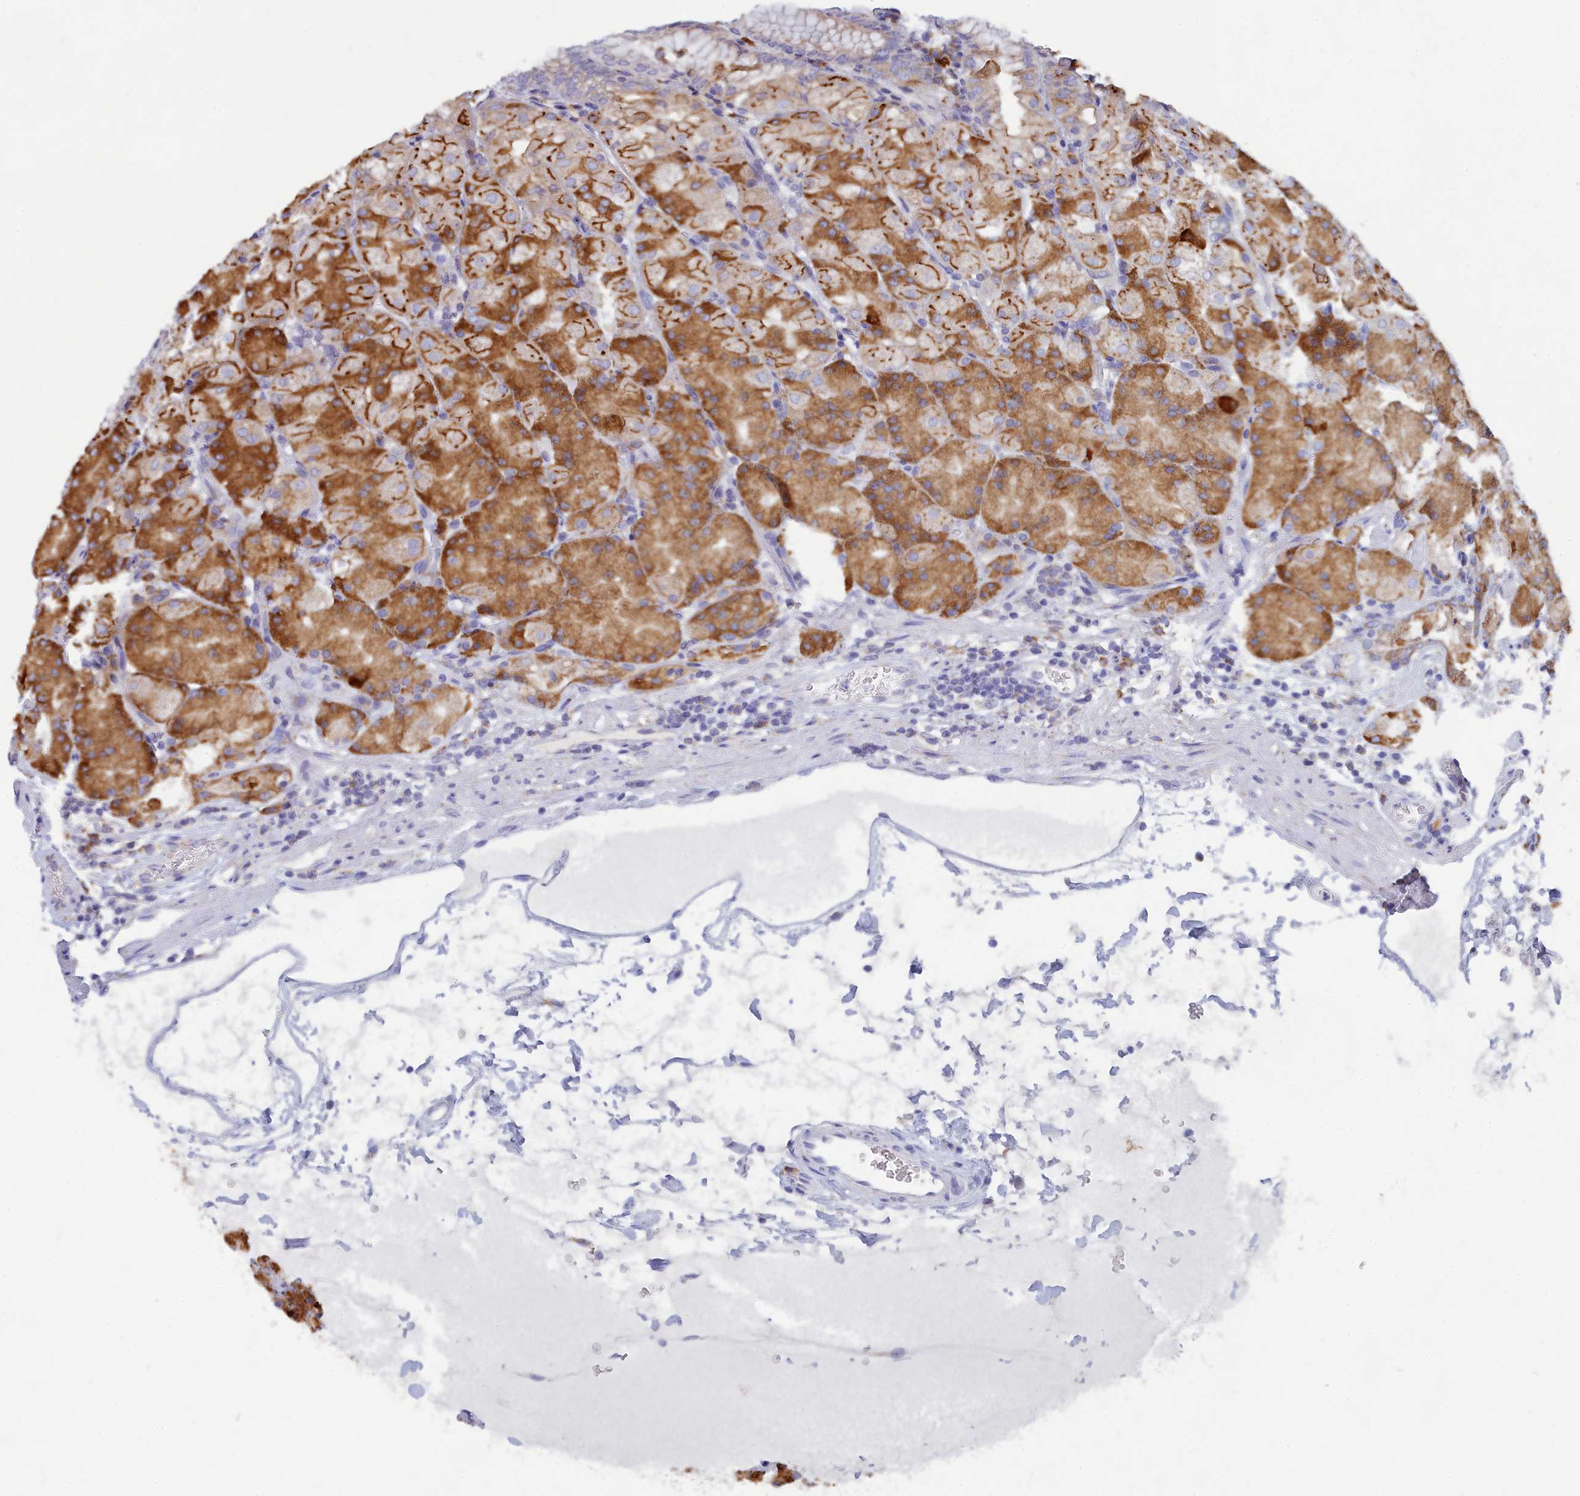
{"staining": {"intensity": "moderate", "quantity": "25%-75%", "location": "cytoplasmic/membranous"}, "tissue": "stomach", "cell_type": "Glandular cells", "image_type": "normal", "snomed": [{"axis": "morphology", "description": "Normal tissue, NOS"}, {"axis": "topography", "description": "Stomach, upper"}, {"axis": "topography", "description": "Stomach, lower"}], "caption": "High-magnification brightfield microscopy of unremarkable stomach stained with DAB (brown) and counterstained with hematoxylin (blue). glandular cells exhibit moderate cytoplasmic/membranous expression is present in approximately25%-75% of cells.", "gene": "WDR35", "patient": {"sex": "male", "age": 62}}